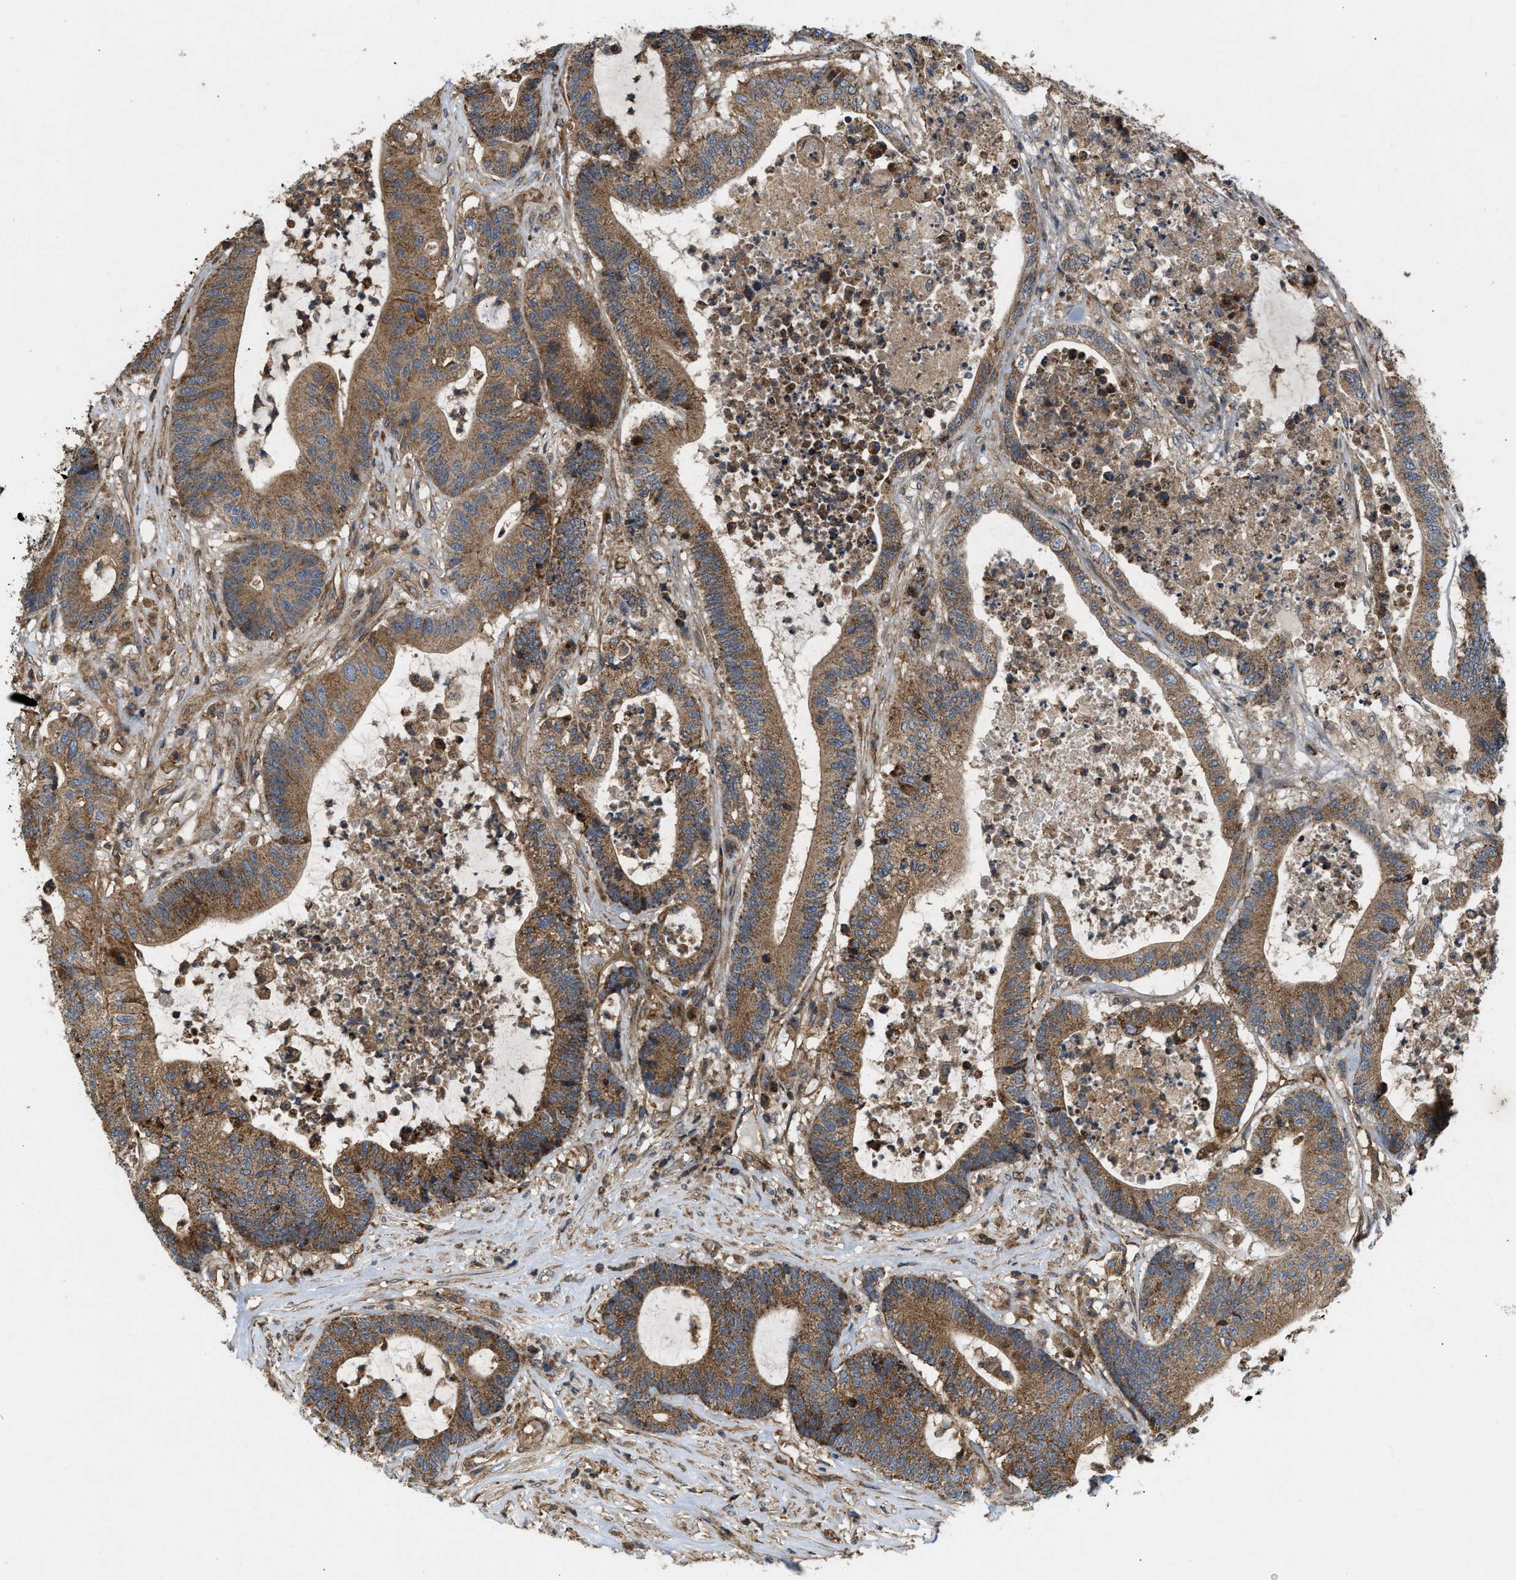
{"staining": {"intensity": "moderate", "quantity": ">75%", "location": "cytoplasmic/membranous"}, "tissue": "colorectal cancer", "cell_type": "Tumor cells", "image_type": "cancer", "snomed": [{"axis": "morphology", "description": "Adenocarcinoma, NOS"}, {"axis": "topography", "description": "Colon"}], "caption": "Immunohistochemical staining of human colorectal cancer reveals moderate cytoplasmic/membranous protein positivity in about >75% of tumor cells.", "gene": "GNB4", "patient": {"sex": "female", "age": 84}}